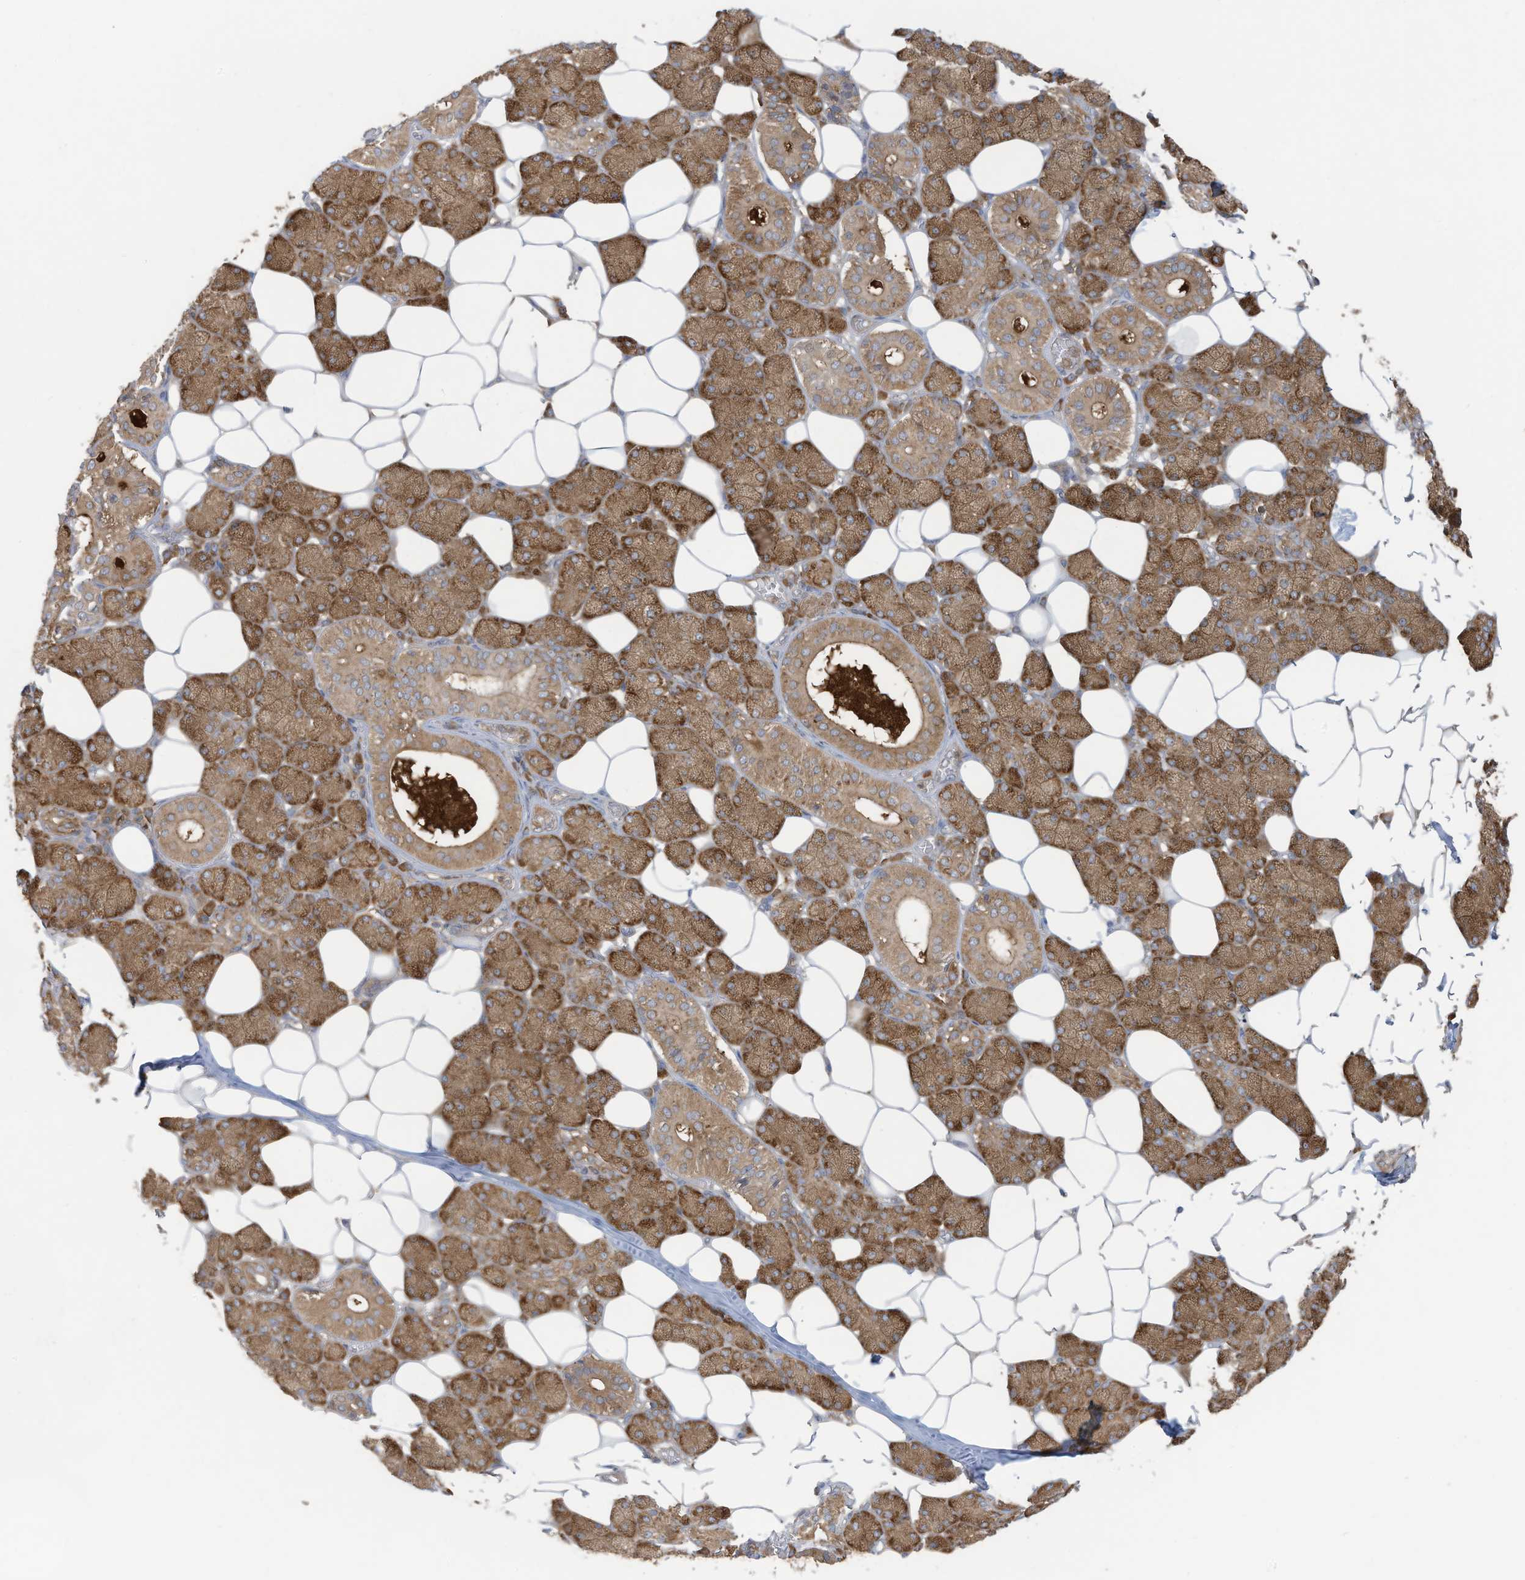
{"staining": {"intensity": "moderate", "quantity": ">75%", "location": "cytoplasmic/membranous"}, "tissue": "salivary gland", "cell_type": "Glandular cells", "image_type": "normal", "snomed": [{"axis": "morphology", "description": "Normal tissue, NOS"}, {"axis": "topography", "description": "Salivary gland"}], "caption": "The micrograph displays a brown stain indicating the presence of a protein in the cytoplasmic/membranous of glandular cells in salivary gland. The staining was performed using DAB (3,3'-diaminobenzidine) to visualize the protein expression in brown, while the nuclei were stained in blue with hematoxylin (Magnification: 20x).", "gene": "OLA1", "patient": {"sex": "female", "age": 33}}